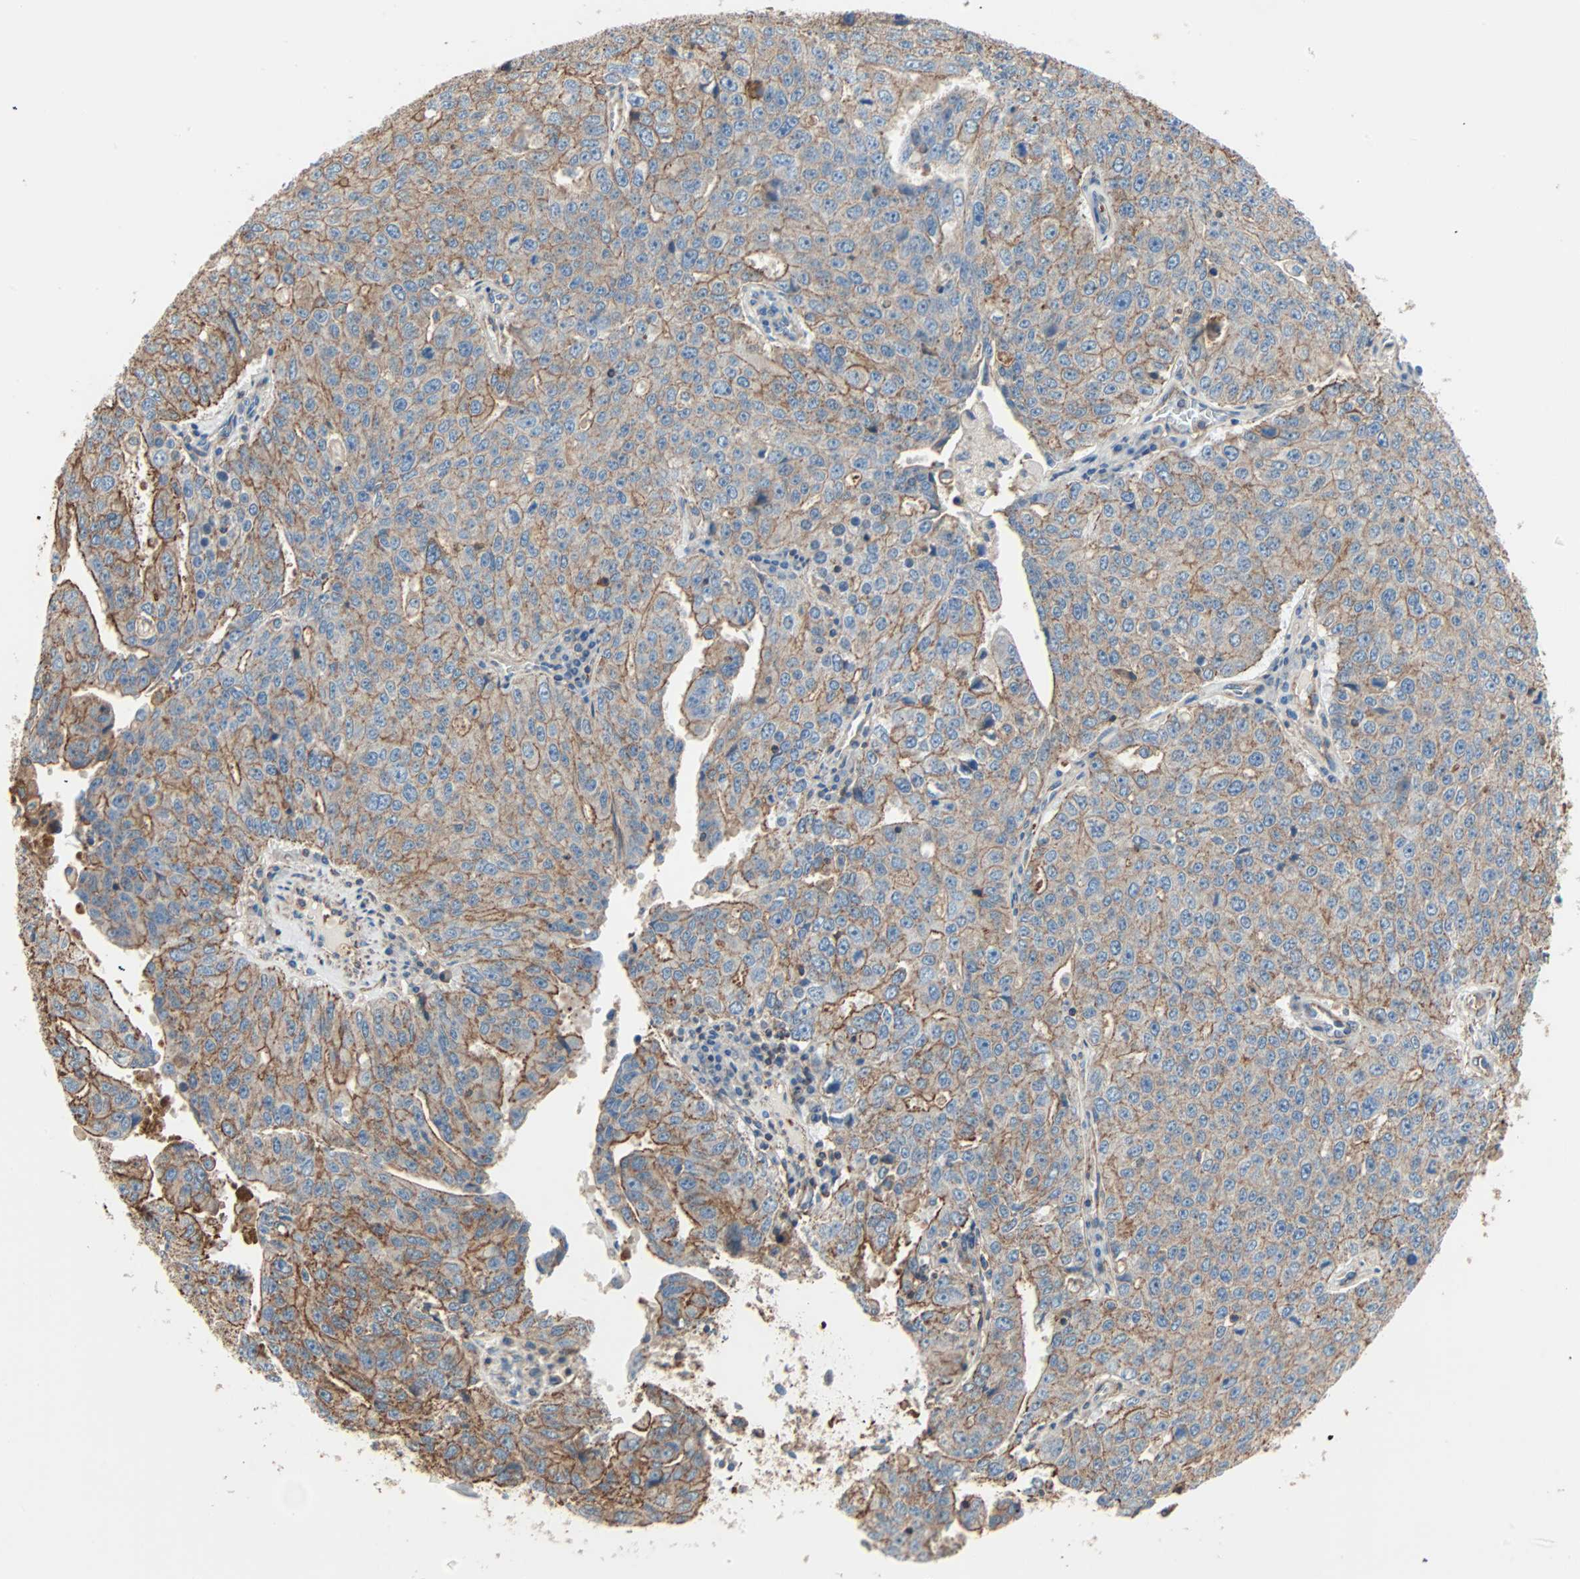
{"staining": {"intensity": "moderate", "quantity": "25%-75%", "location": "cytoplasmic/membranous"}, "tissue": "ovarian cancer", "cell_type": "Tumor cells", "image_type": "cancer", "snomed": [{"axis": "morphology", "description": "Carcinoma, endometroid"}, {"axis": "topography", "description": "Ovary"}], "caption": "Endometroid carcinoma (ovarian) tissue reveals moderate cytoplasmic/membranous staining in approximately 25%-75% of tumor cells, visualized by immunohistochemistry.", "gene": "GALNT10", "patient": {"sex": "female", "age": 62}}